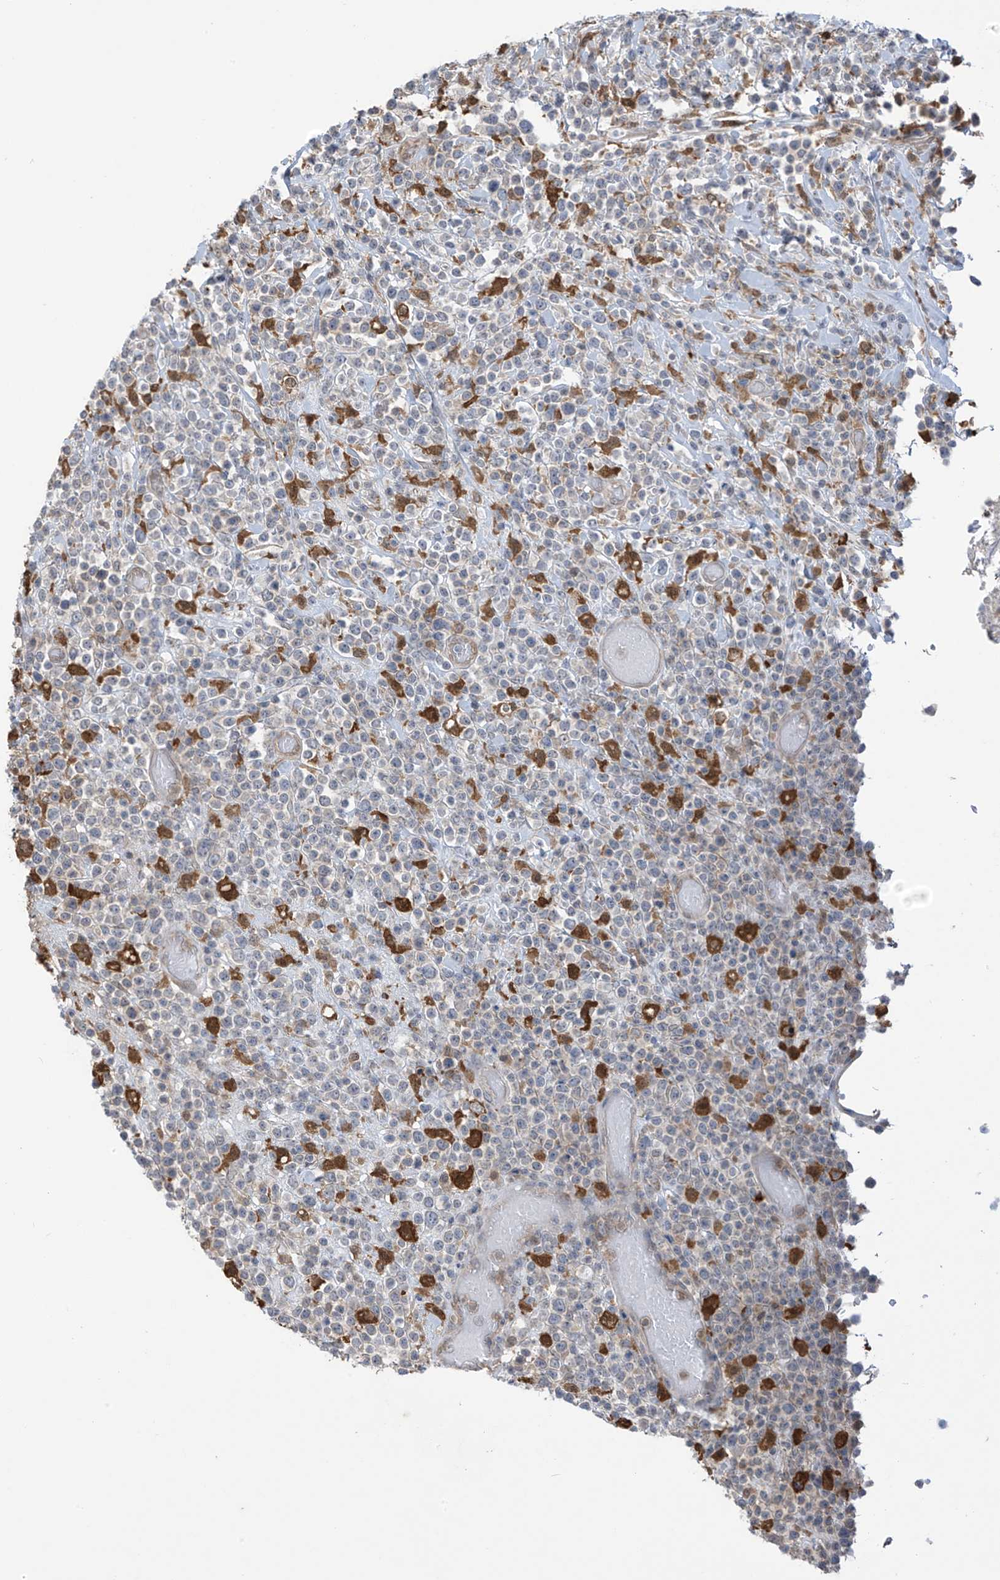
{"staining": {"intensity": "negative", "quantity": "none", "location": "none"}, "tissue": "lymphoma", "cell_type": "Tumor cells", "image_type": "cancer", "snomed": [{"axis": "morphology", "description": "Malignant lymphoma, non-Hodgkin's type, High grade"}, {"axis": "topography", "description": "Colon"}], "caption": "Immunohistochemistry (IHC) micrograph of neoplastic tissue: lymphoma stained with DAB (3,3'-diaminobenzidine) exhibits no significant protein expression in tumor cells.", "gene": "IDH1", "patient": {"sex": "female", "age": 53}}